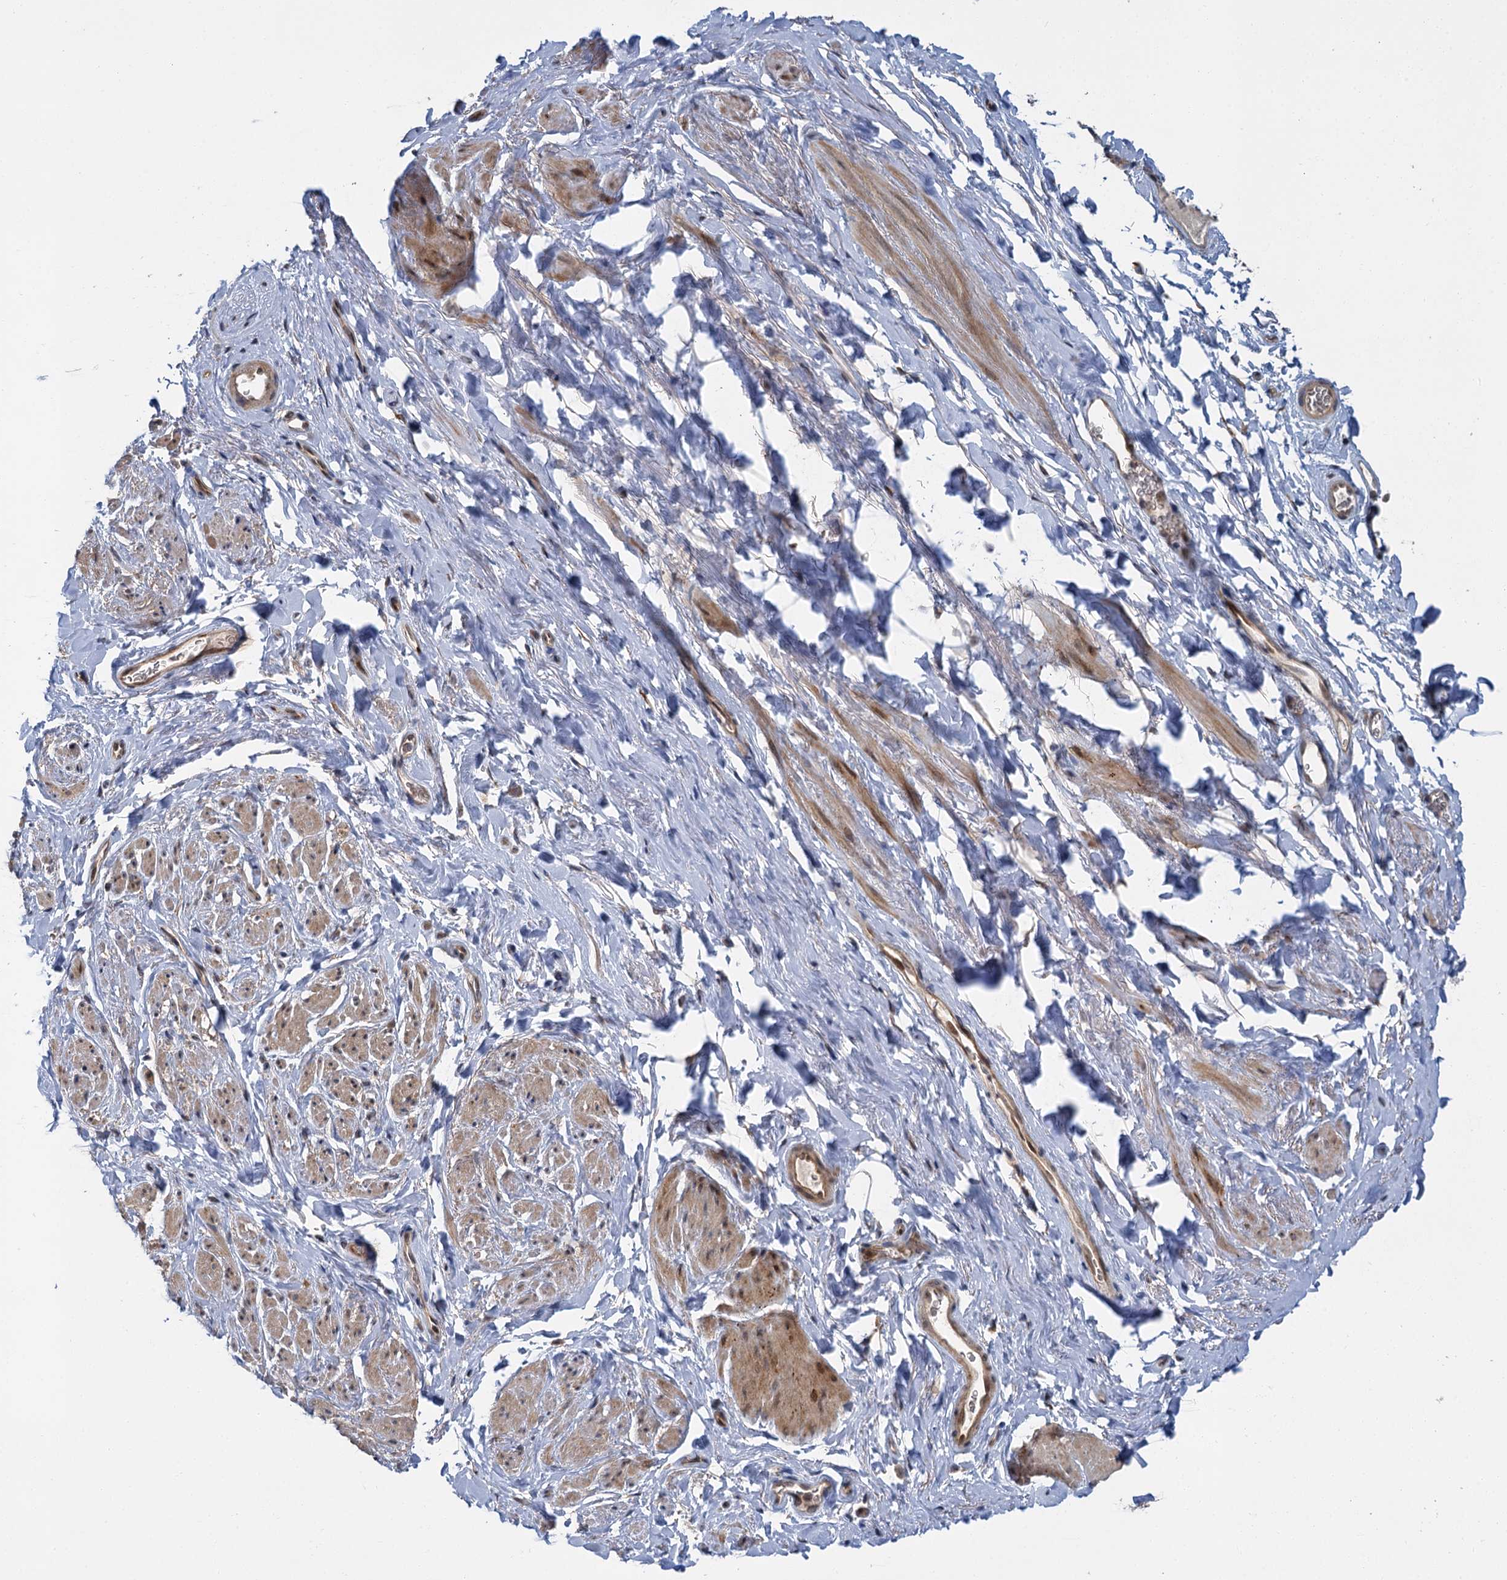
{"staining": {"intensity": "moderate", "quantity": "25%-75%", "location": "cytoplasmic/membranous"}, "tissue": "smooth muscle", "cell_type": "Smooth muscle cells", "image_type": "normal", "snomed": [{"axis": "morphology", "description": "Normal tissue, NOS"}, {"axis": "topography", "description": "Smooth muscle"}, {"axis": "topography", "description": "Peripheral nerve tissue"}], "caption": "Immunohistochemistry image of normal smooth muscle: human smooth muscle stained using immunohistochemistry demonstrates medium levels of moderate protein expression localized specifically in the cytoplasmic/membranous of smooth muscle cells, appearing as a cytoplasmic/membranous brown color.", "gene": "APBA2", "patient": {"sex": "male", "age": 69}}